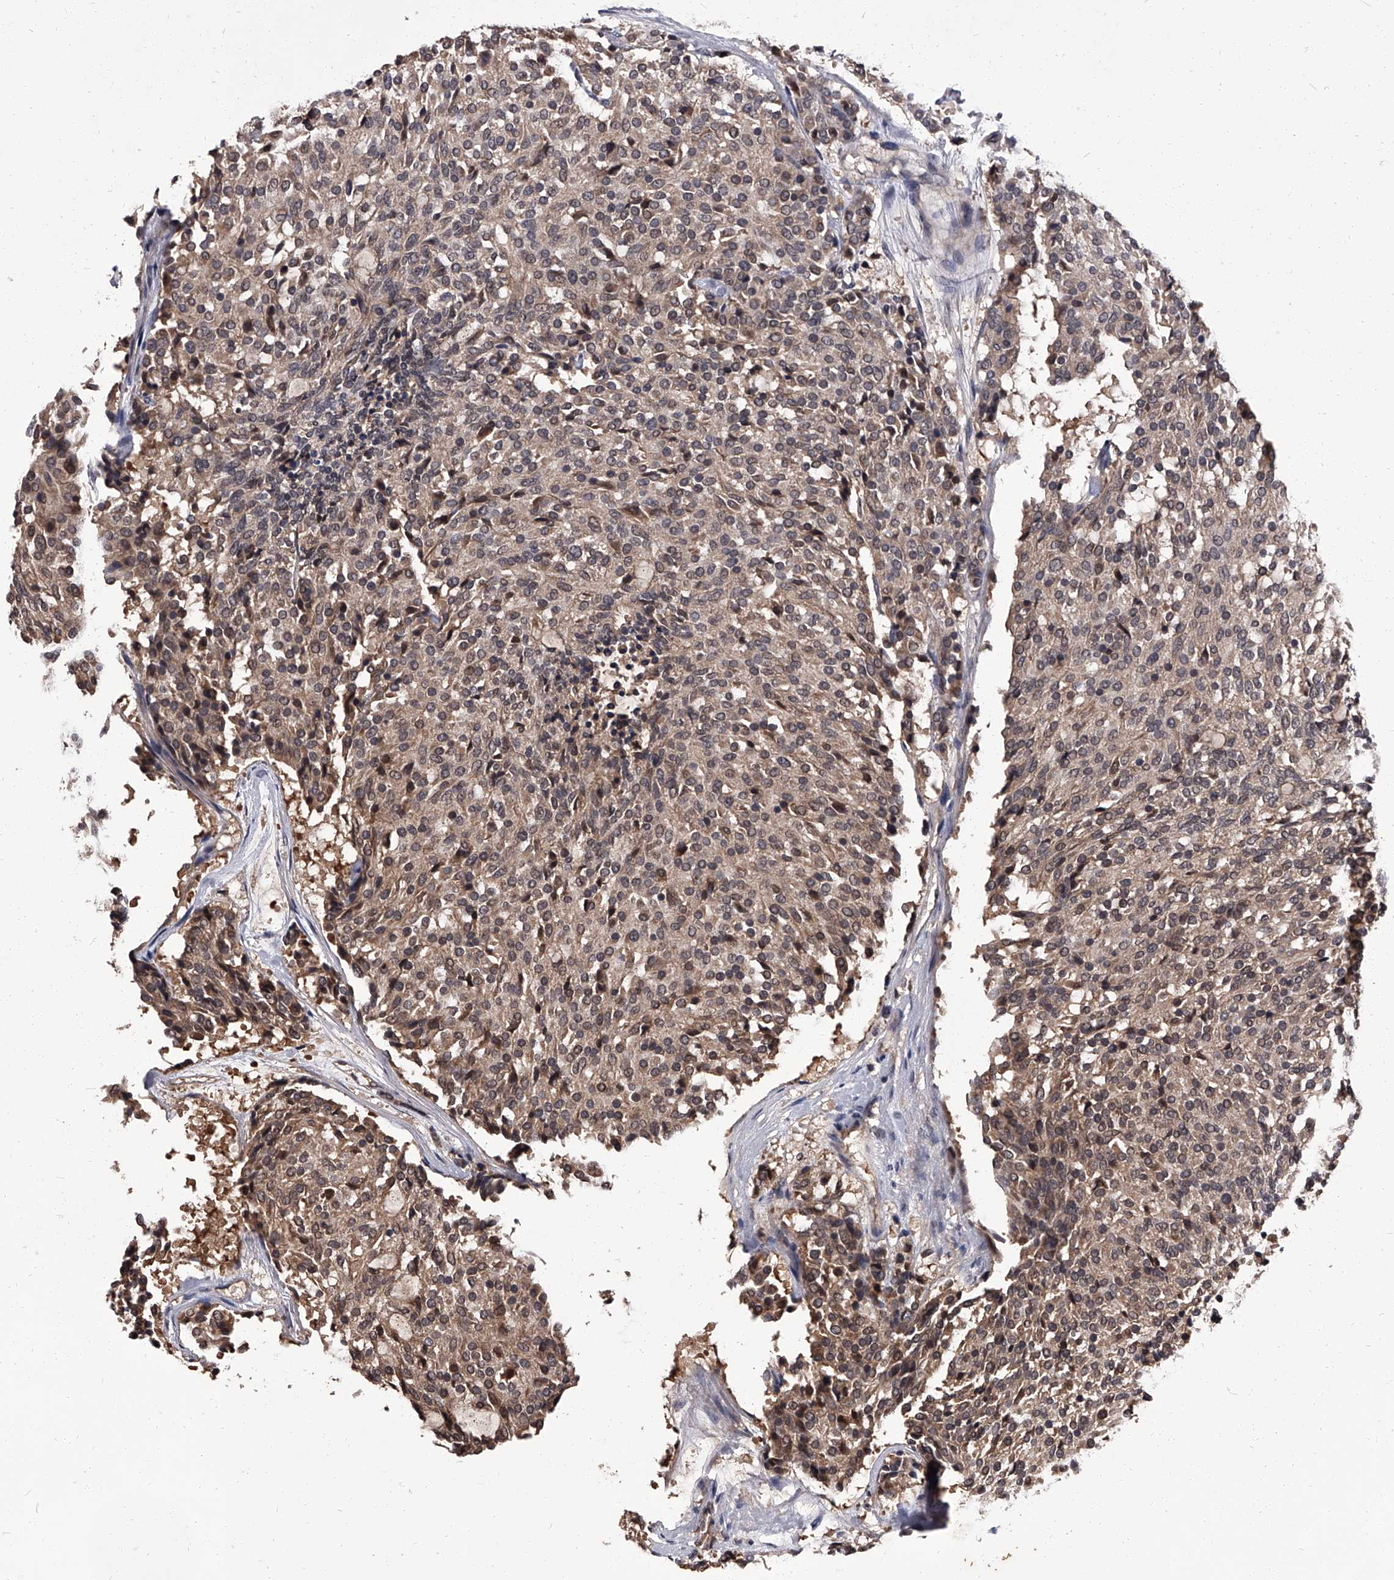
{"staining": {"intensity": "weak", "quantity": ">75%", "location": "cytoplasmic/membranous,nuclear"}, "tissue": "carcinoid", "cell_type": "Tumor cells", "image_type": "cancer", "snomed": [{"axis": "morphology", "description": "Carcinoid, malignant, NOS"}, {"axis": "topography", "description": "Pancreas"}], "caption": "DAB immunohistochemical staining of carcinoid exhibits weak cytoplasmic/membranous and nuclear protein staining in about >75% of tumor cells.", "gene": "SLC18B1", "patient": {"sex": "female", "age": 54}}